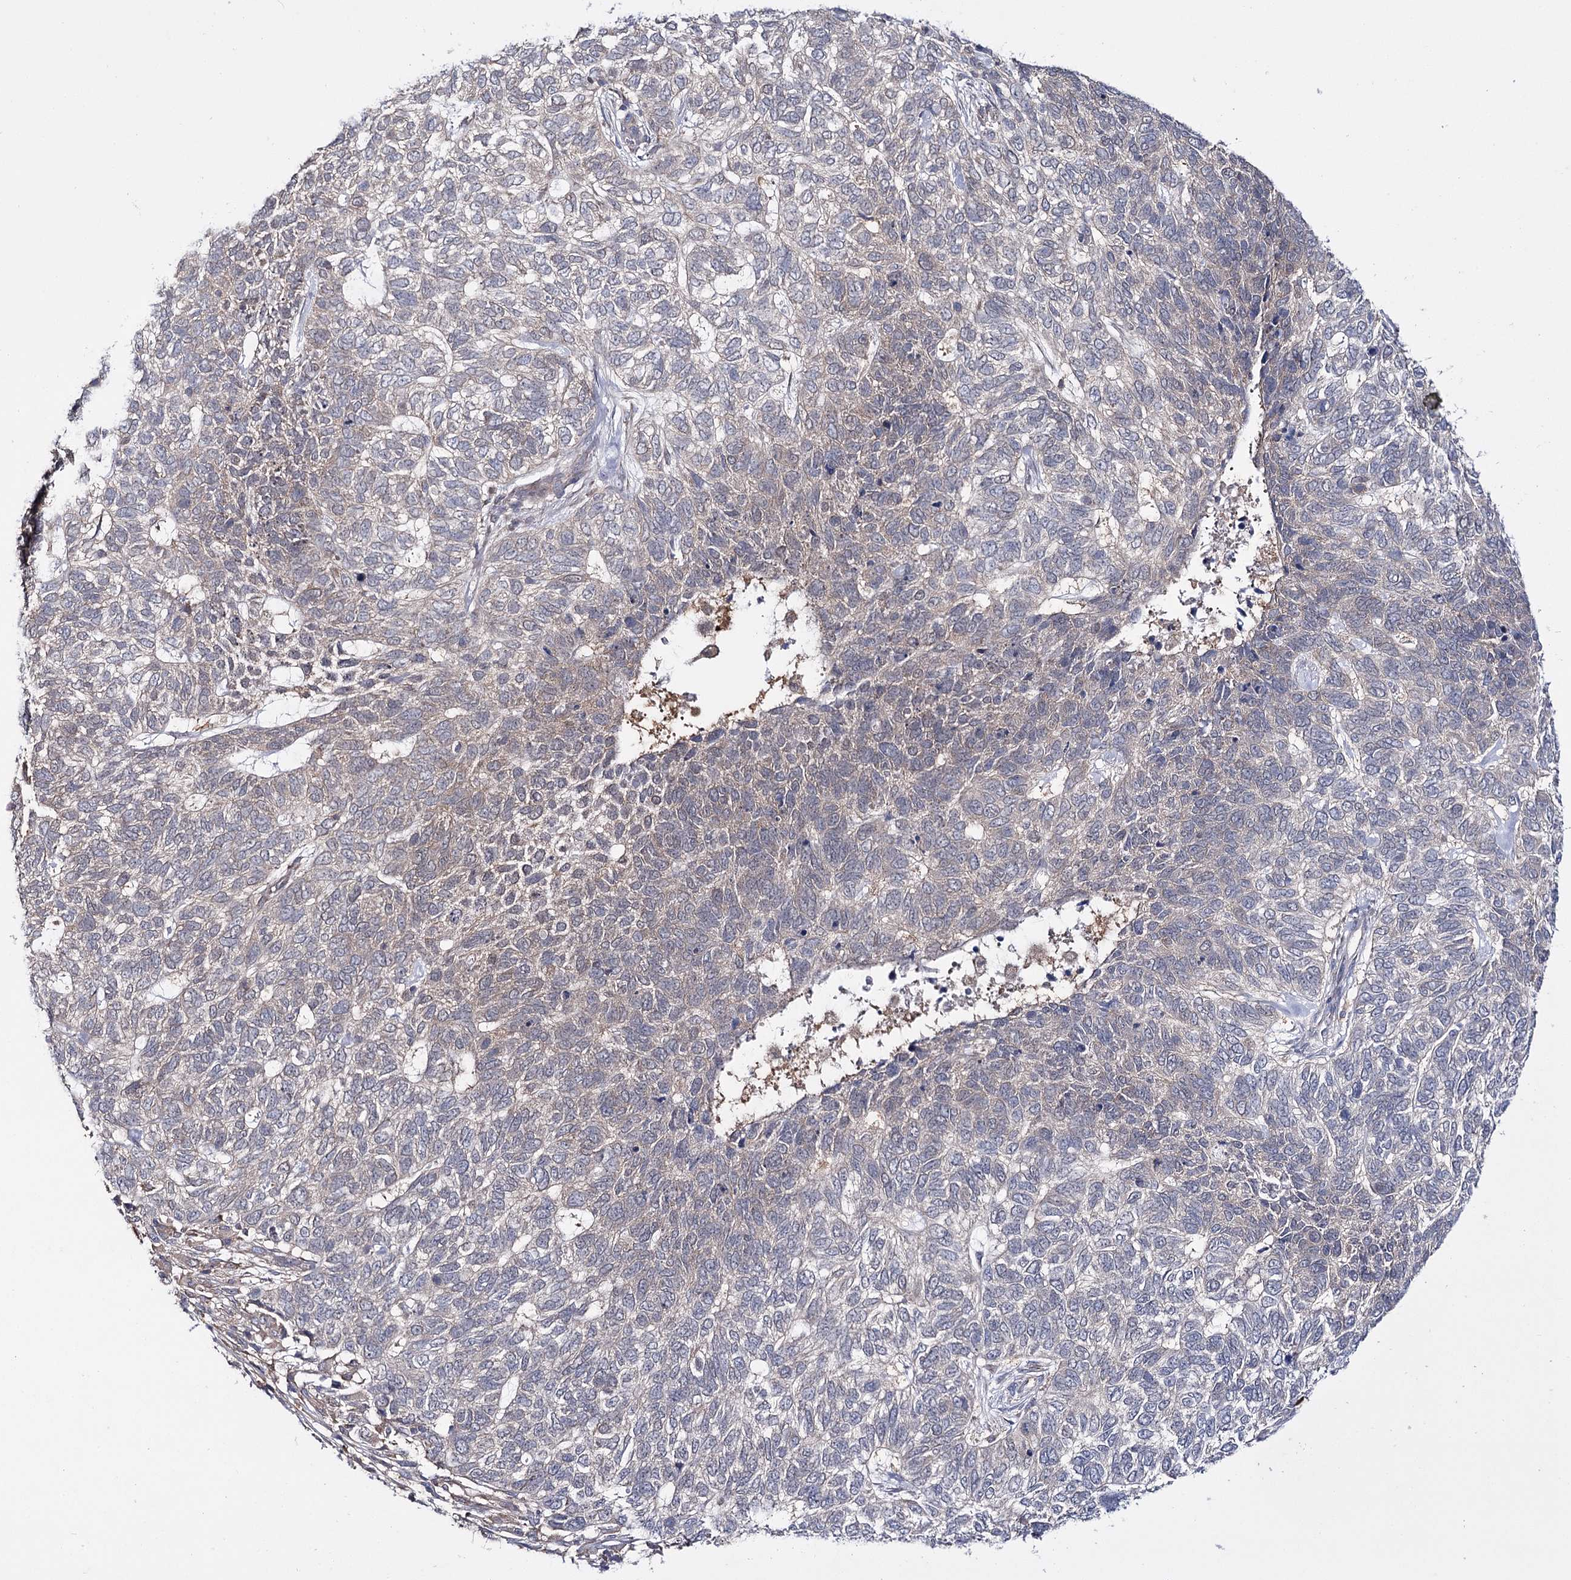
{"staining": {"intensity": "weak", "quantity": "<25%", "location": "cytoplasmic/membranous"}, "tissue": "skin cancer", "cell_type": "Tumor cells", "image_type": "cancer", "snomed": [{"axis": "morphology", "description": "Basal cell carcinoma"}, {"axis": "topography", "description": "Skin"}], "caption": "IHC of skin cancer (basal cell carcinoma) shows no staining in tumor cells. The staining was performed using DAB to visualize the protein expression in brown, while the nuclei were stained in blue with hematoxylin (Magnification: 20x).", "gene": "PTER", "patient": {"sex": "female", "age": 65}}